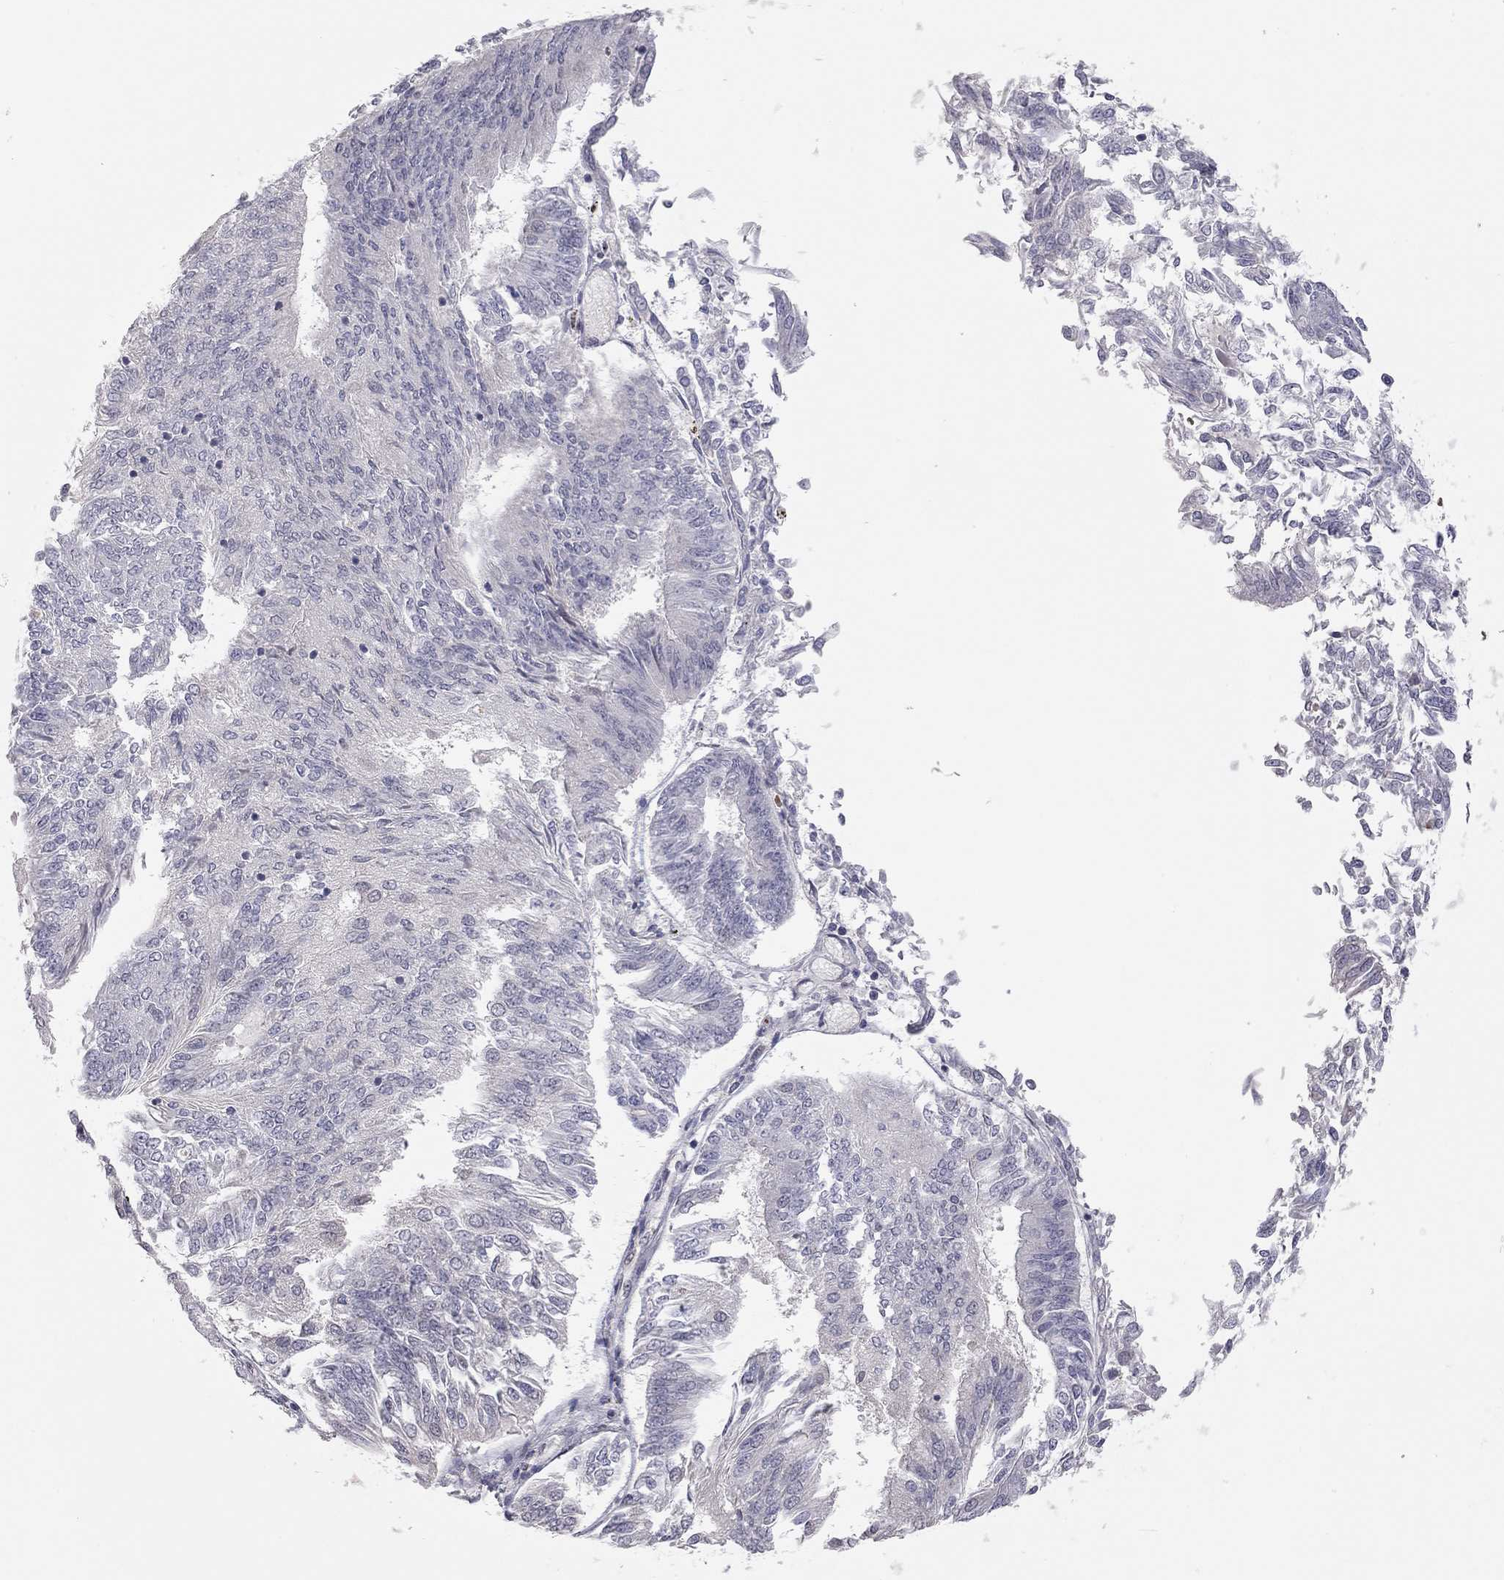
{"staining": {"intensity": "negative", "quantity": "none", "location": "none"}, "tissue": "endometrial cancer", "cell_type": "Tumor cells", "image_type": "cancer", "snomed": [{"axis": "morphology", "description": "Adenocarcinoma, NOS"}, {"axis": "topography", "description": "Endometrium"}], "caption": "Immunohistochemical staining of human endometrial cancer shows no significant positivity in tumor cells.", "gene": "MC3R", "patient": {"sex": "female", "age": 58}}